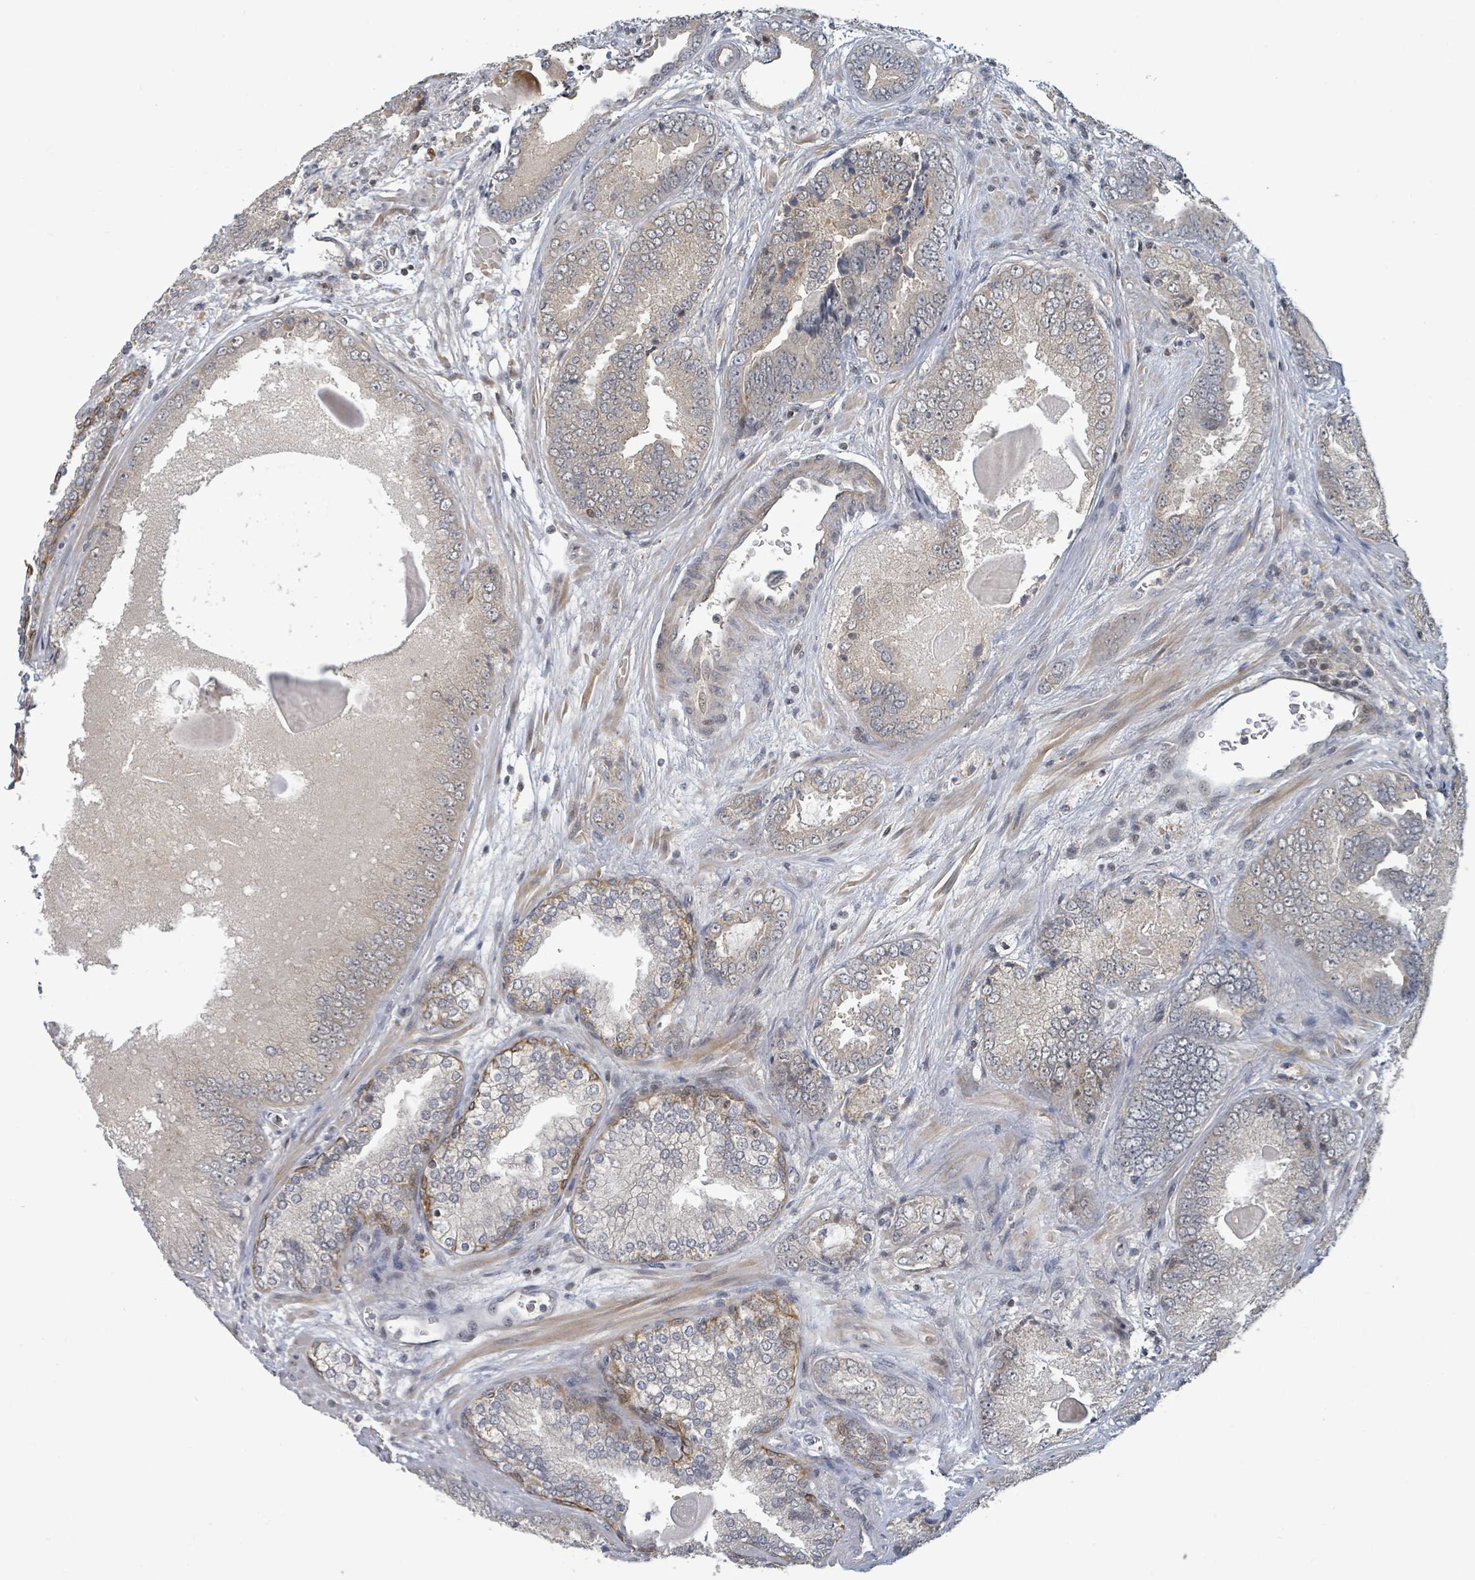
{"staining": {"intensity": "negative", "quantity": "none", "location": "none"}, "tissue": "prostate cancer", "cell_type": "Tumor cells", "image_type": "cancer", "snomed": [{"axis": "morphology", "description": "Adenocarcinoma, High grade"}, {"axis": "topography", "description": "Prostate"}], "caption": "A high-resolution histopathology image shows IHC staining of adenocarcinoma (high-grade) (prostate), which reveals no significant expression in tumor cells.", "gene": "ITGA11", "patient": {"sex": "male", "age": 63}}